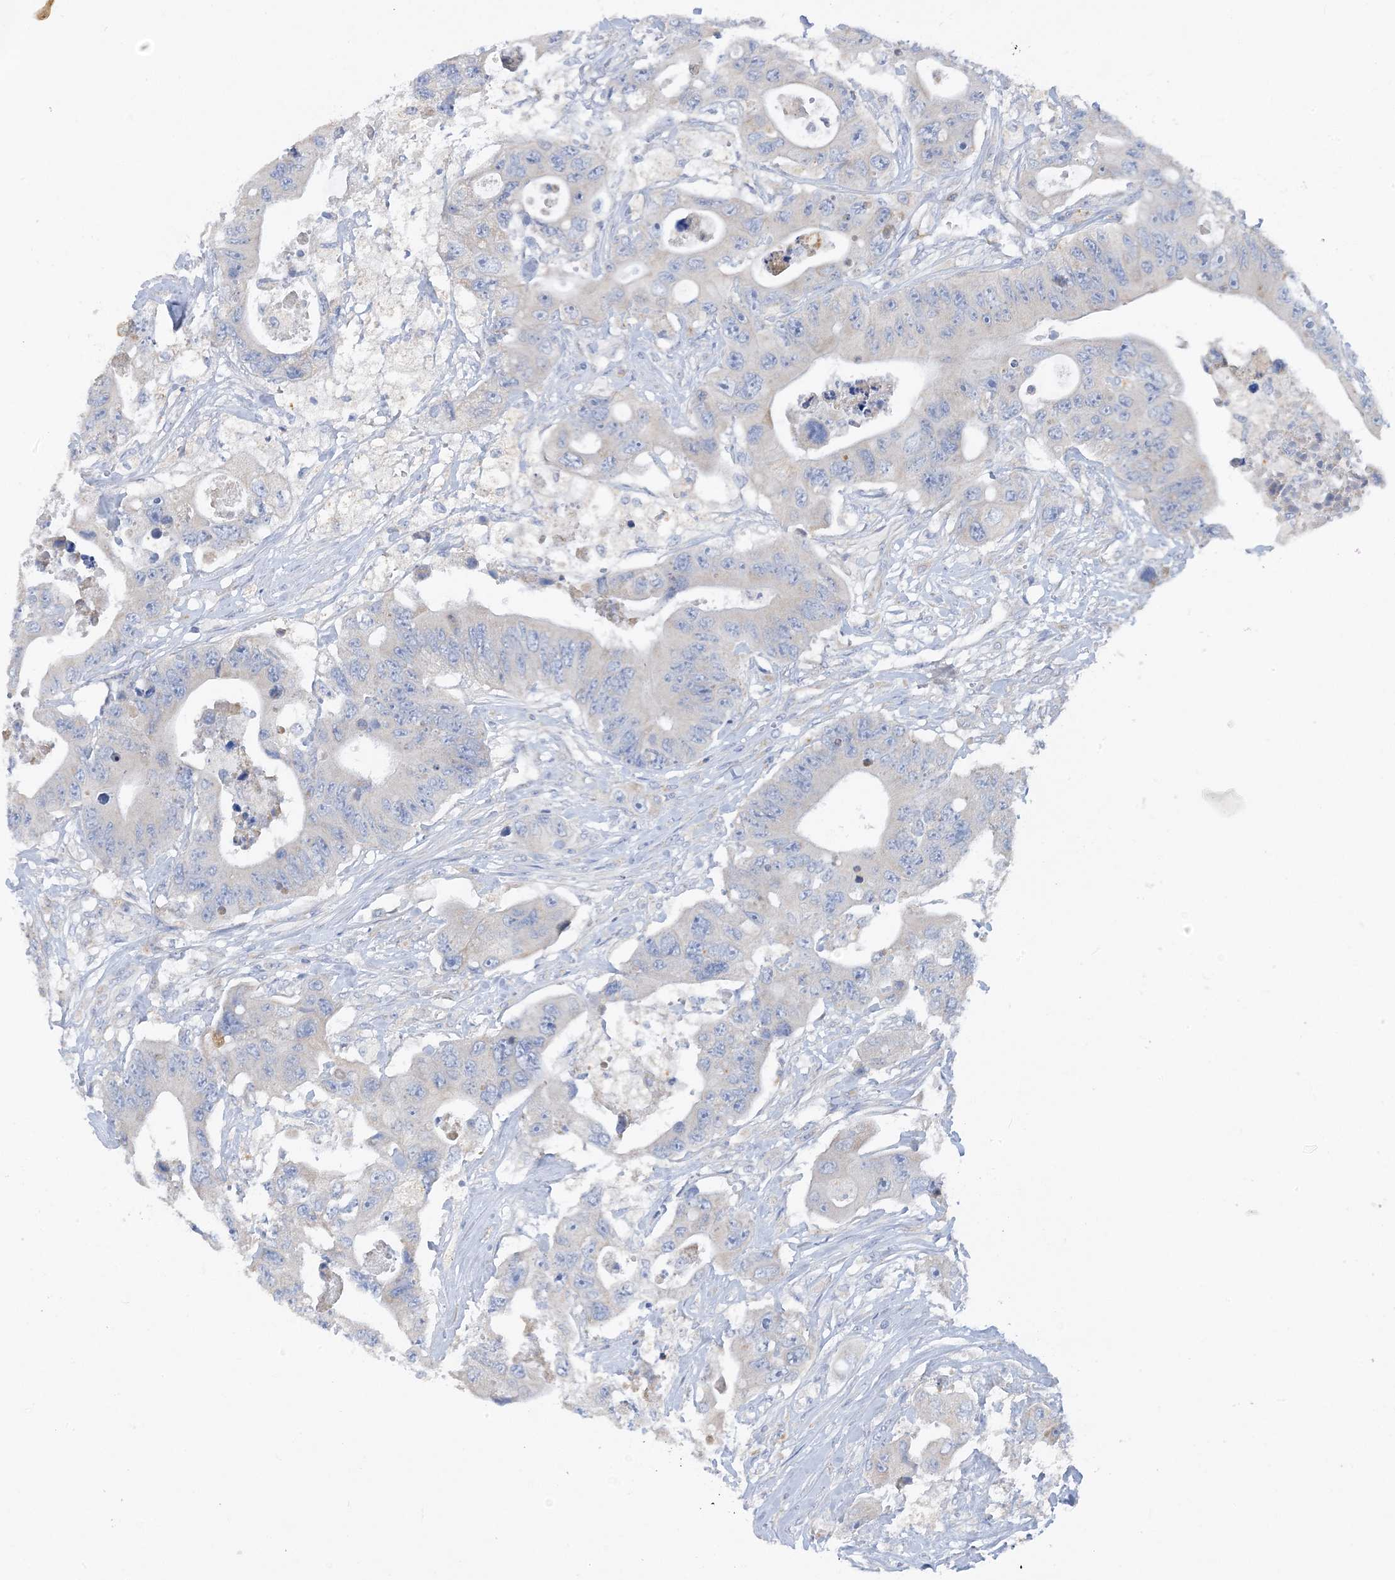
{"staining": {"intensity": "negative", "quantity": "none", "location": "none"}, "tissue": "colorectal cancer", "cell_type": "Tumor cells", "image_type": "cancer", "snomed": [{"axis": "morphology", "description": "Adenocarcinoma, NOS"}, {"axis": "topography", "description": "Colon"}], "caption": "An image of human colorectal adenocarcinoma is negative for staining in tumor cells. (DAB (3,3'-diaminobenzidine) IHC, high magnification).", "gene": "ZCCHC18", "patient": {"sex": "female", "age": 46}}